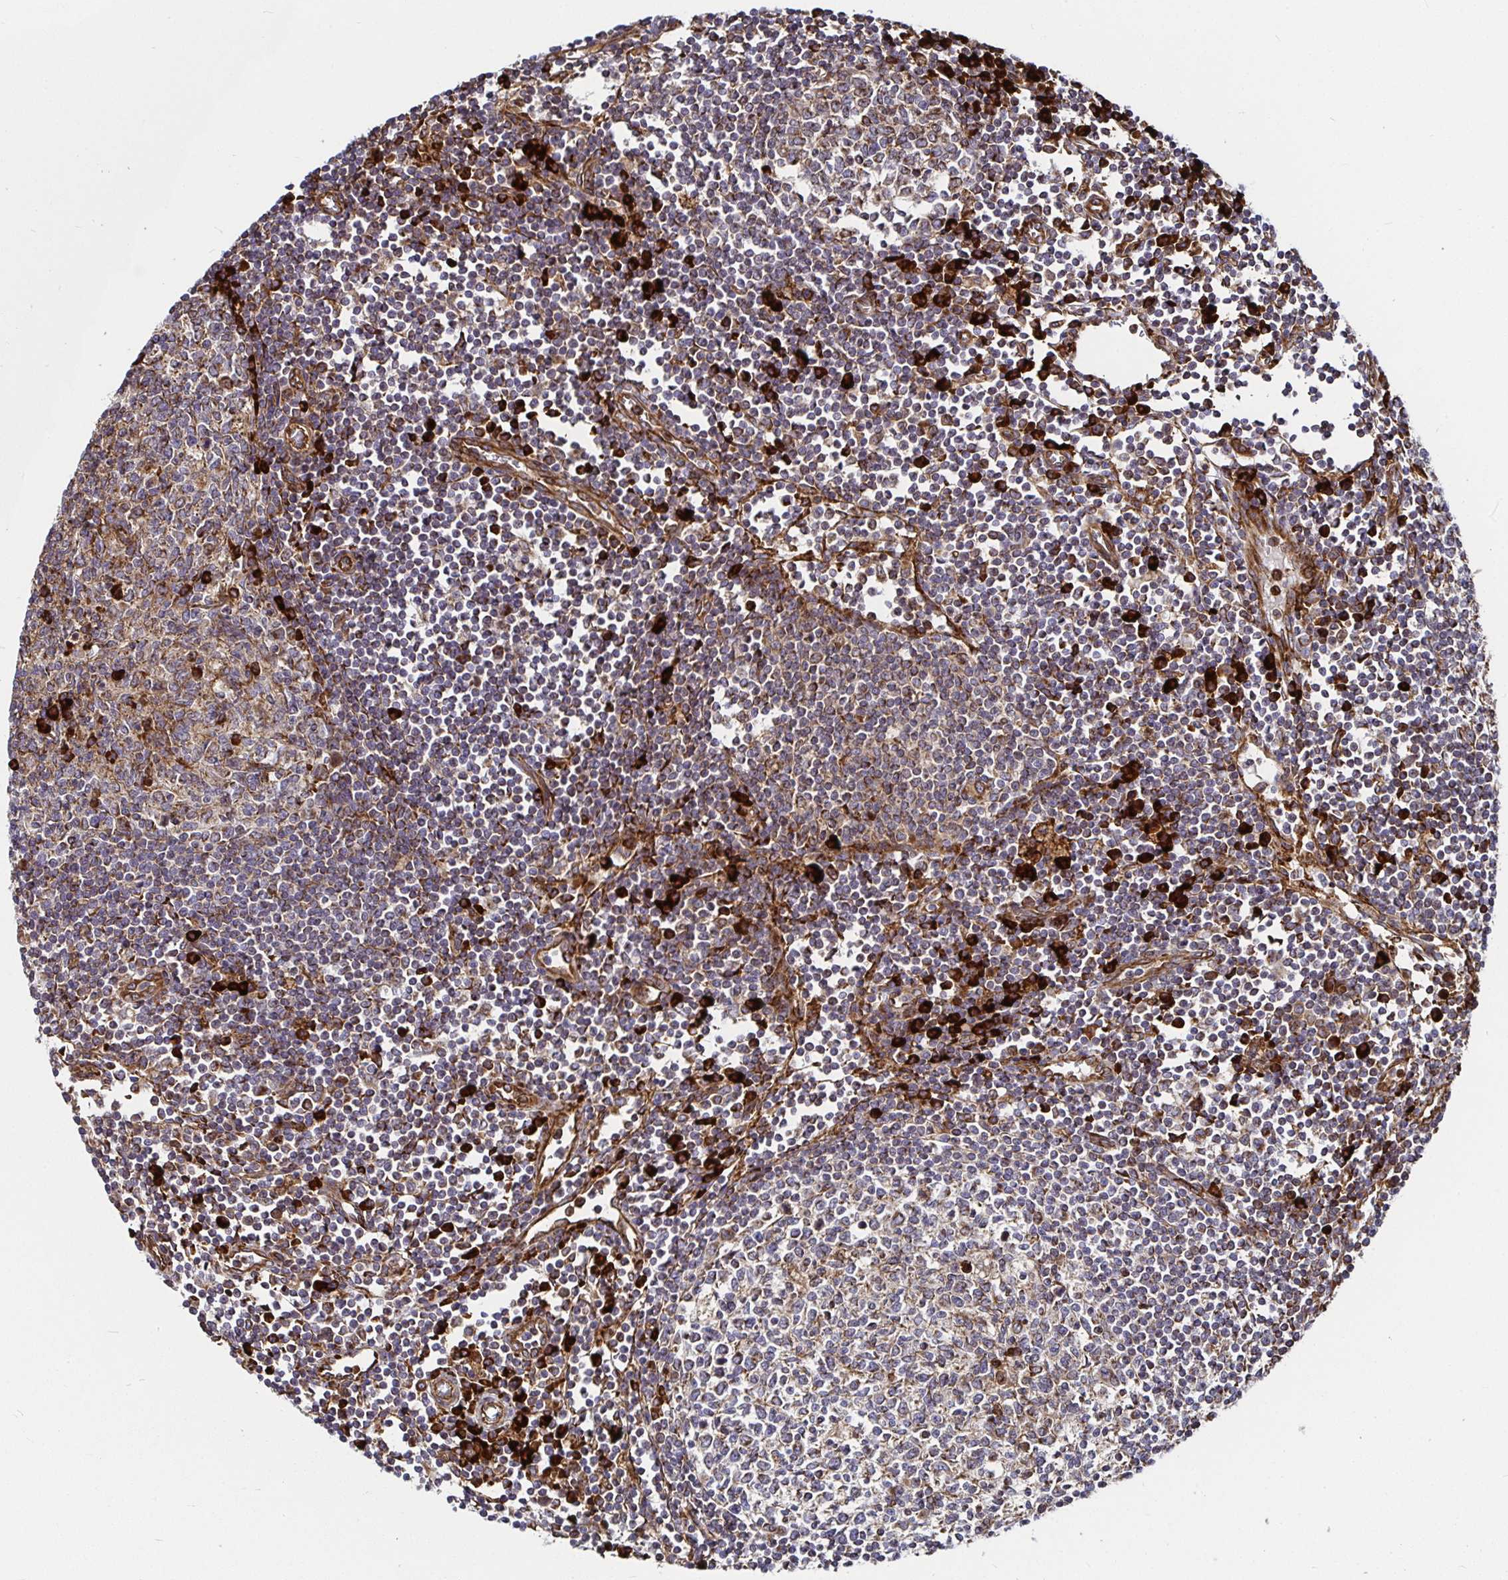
{"staining": {"intensity": "strong", "quantity": "<25%", "location": "cytoplasmic/membranous"}, "tissue": "lymph node", "cell_type": "Germinal center cells", "image_type": "normal", "snomed": [{"axis": "morphology", "description": "Normal tissue, NOS"}, {"axis": "topography", "description": "Lymph node"}], "caption": "Unremarkable lymph node exhibits strong cytoplasmic/membranous staining in approximately <25% of germinal center cells.", "gene": "SMYD3", "patient": {"sex": "male", "age": 67}}